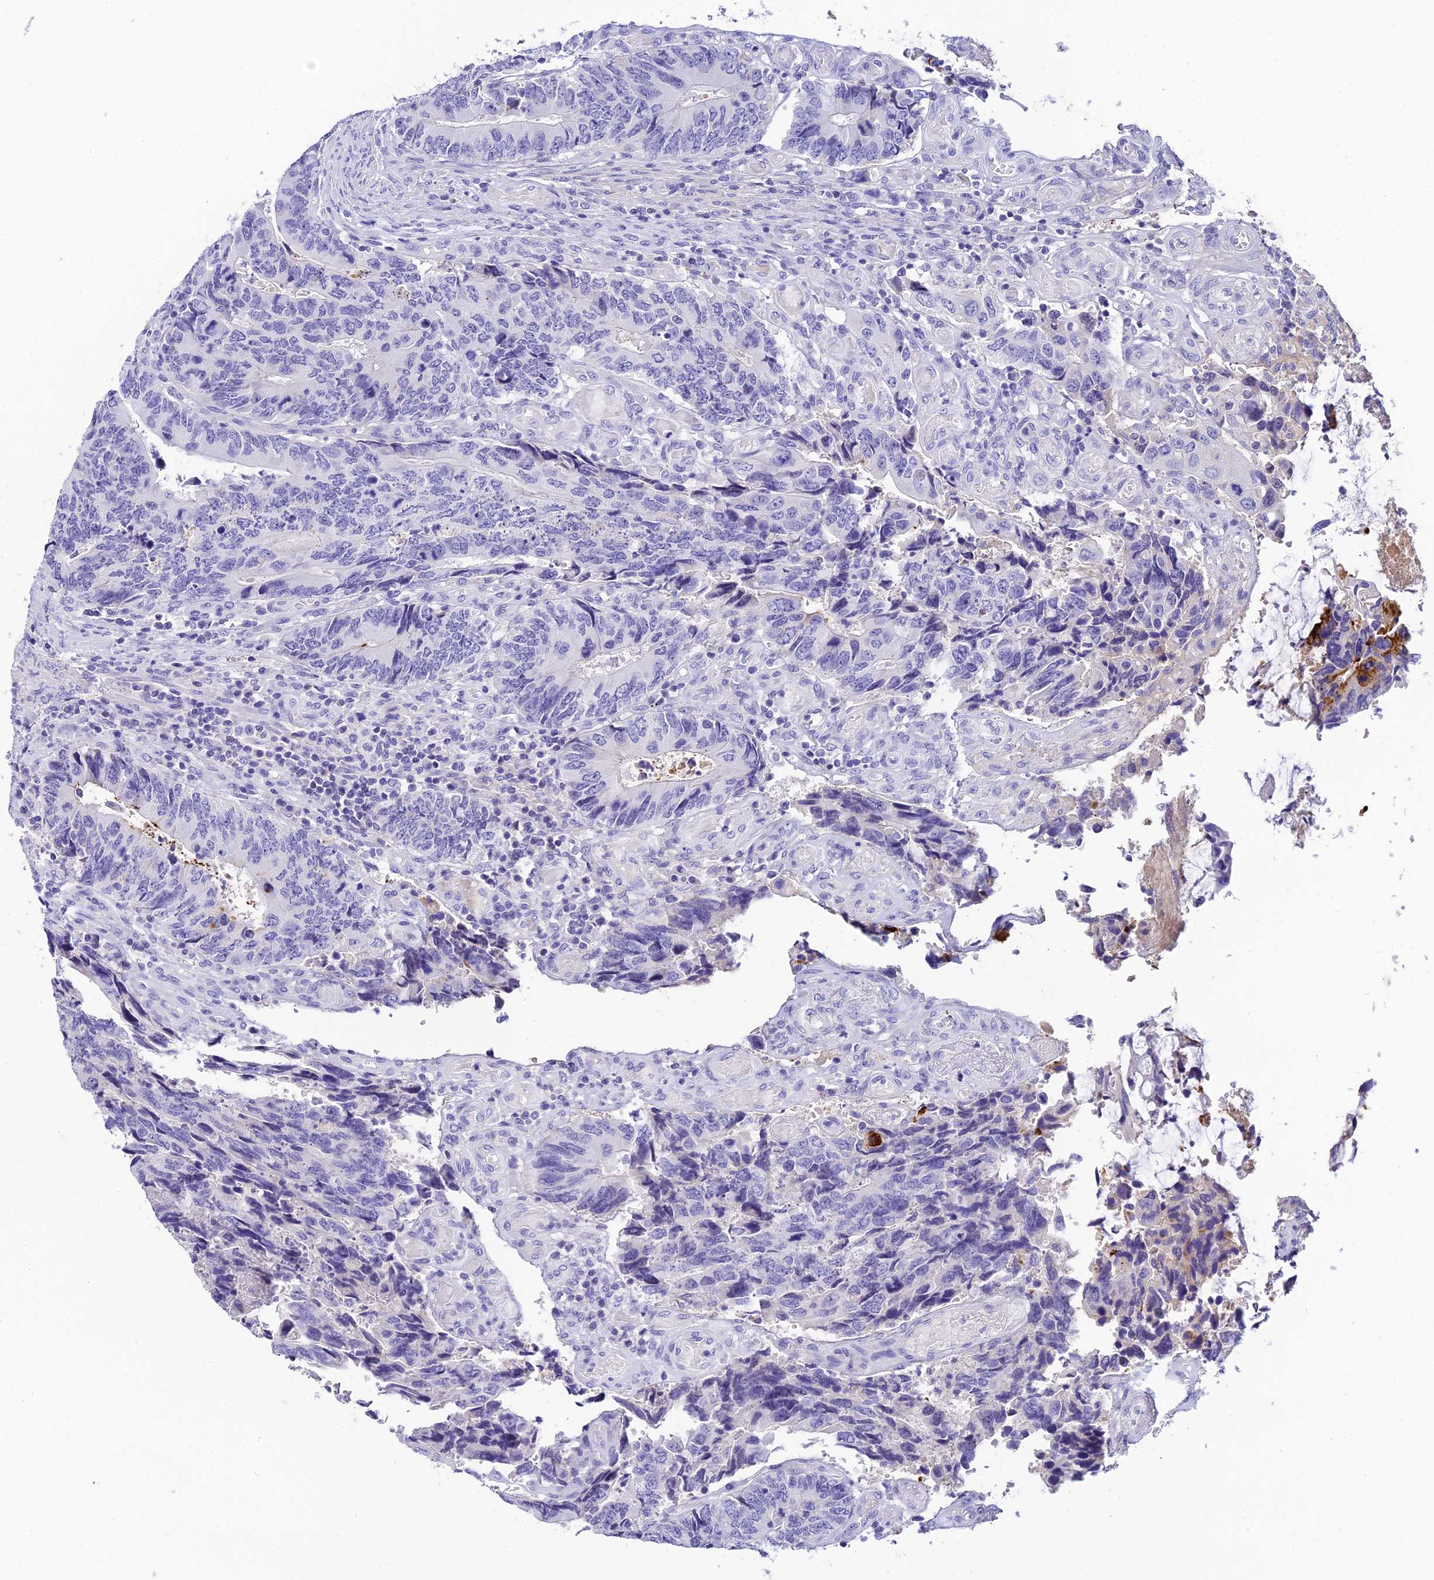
{"staining": {"intensity": "negative", "quantity": "none", "location": "none"}, "tissue": "colorectal cancer", "cell_type": "Tumor cells", "image_type": "cancer", "snomed": [{"axis": "morphology", "description": "Adenocarcinoma, NOS"}, {"axis": "topography", "description": "Colon"}], "caption": "An immunohistochemistry image of colorectal adenocarcinoma is shown. There is no staining in tumor cells of colorectal adenocarcinoma.", "gene": "C12orf29", "patient": {"sex": "male", "age": 87}}